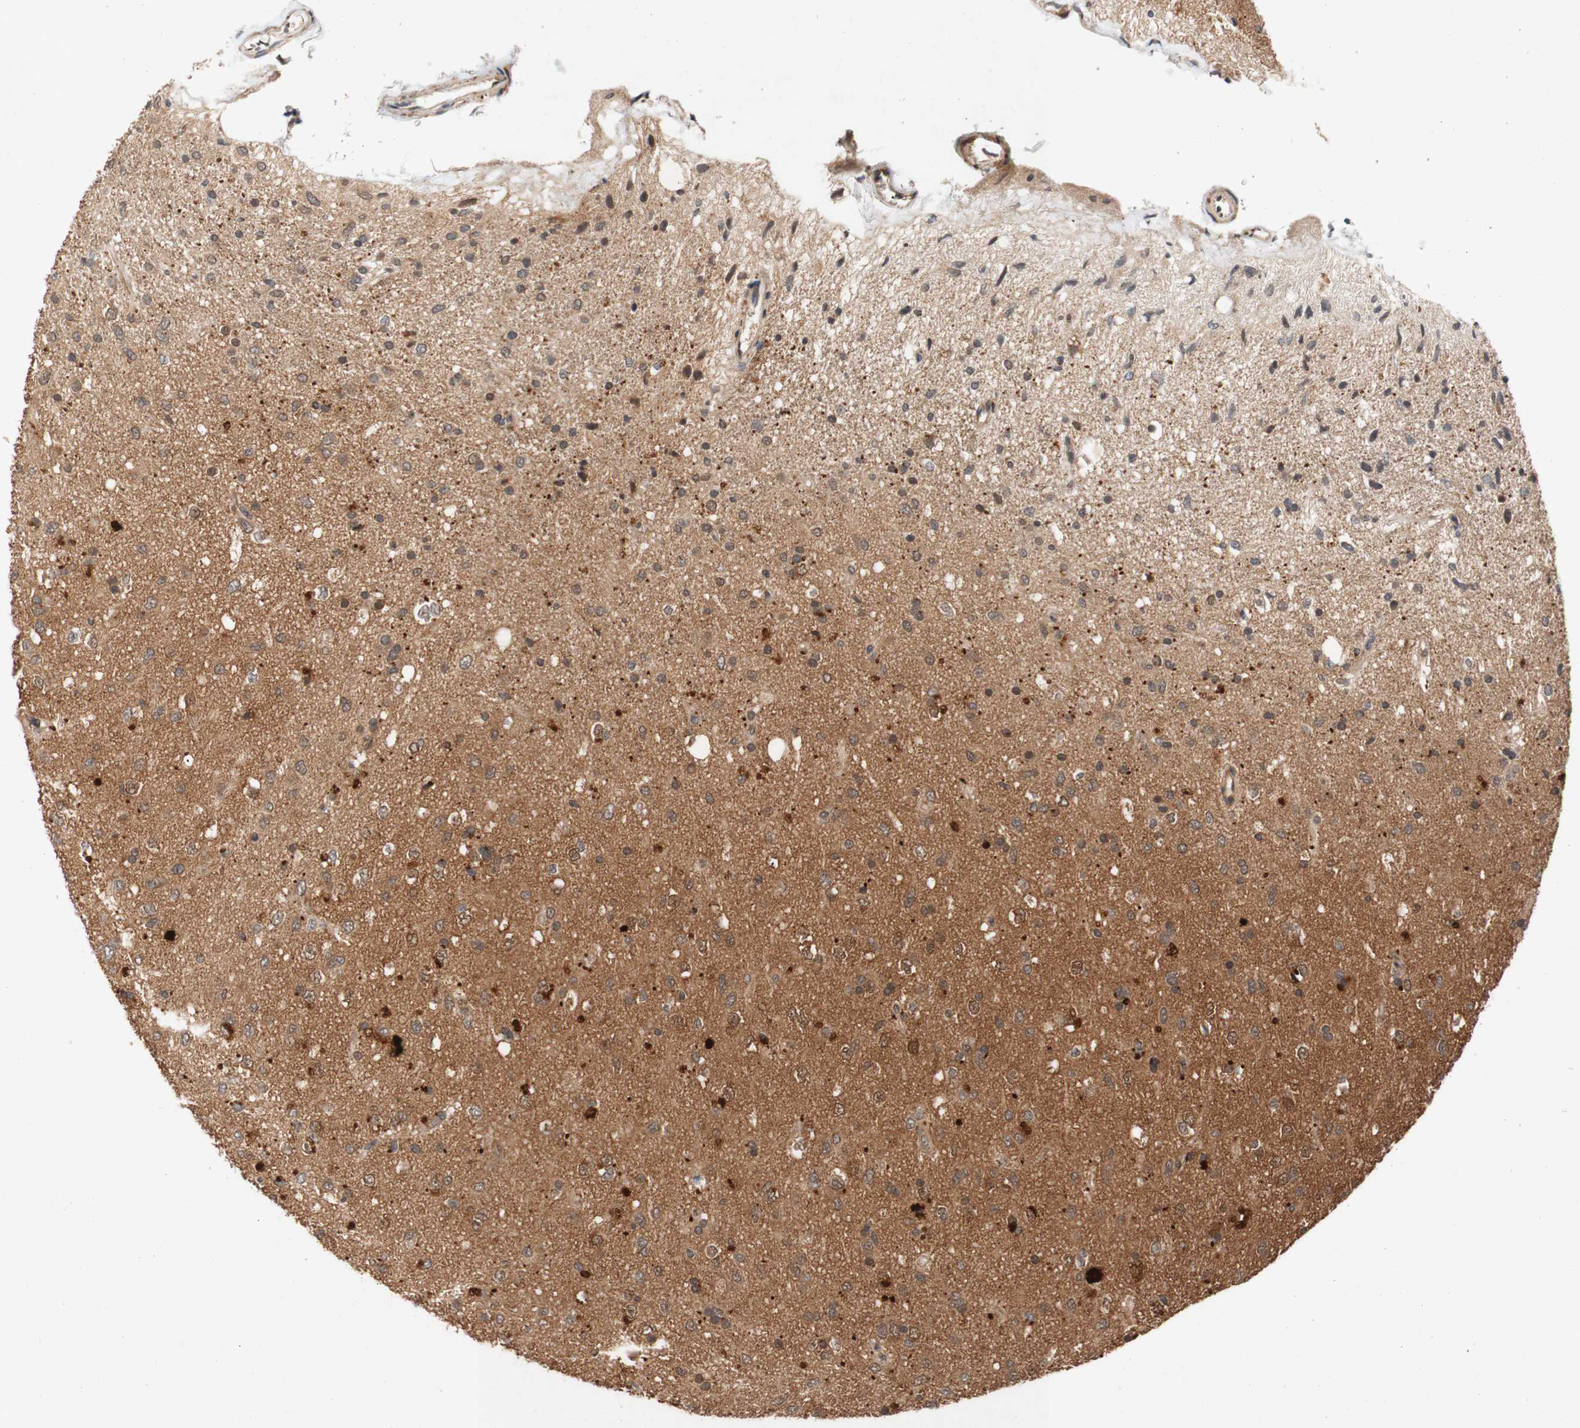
{"staining": {"intensity": "weak", "quantity": "25%-75%", "location": "cytoplasmic/membranous,nuclear"}, "tissue": "glioma", "cell_type": "Tumor cells", "image_type": "cancer", "snomed": [{"axis": "morphology", "description": "Glioma, malignant, Low grade"}, {"axis": "topography", "description": "Brain"}], "caption": "Malignant low-grade glioma stained with a protein marker shows weak staining in tumor cells.", "gene": "PIN1", "patient": {"sex": "male", "age": 77}}